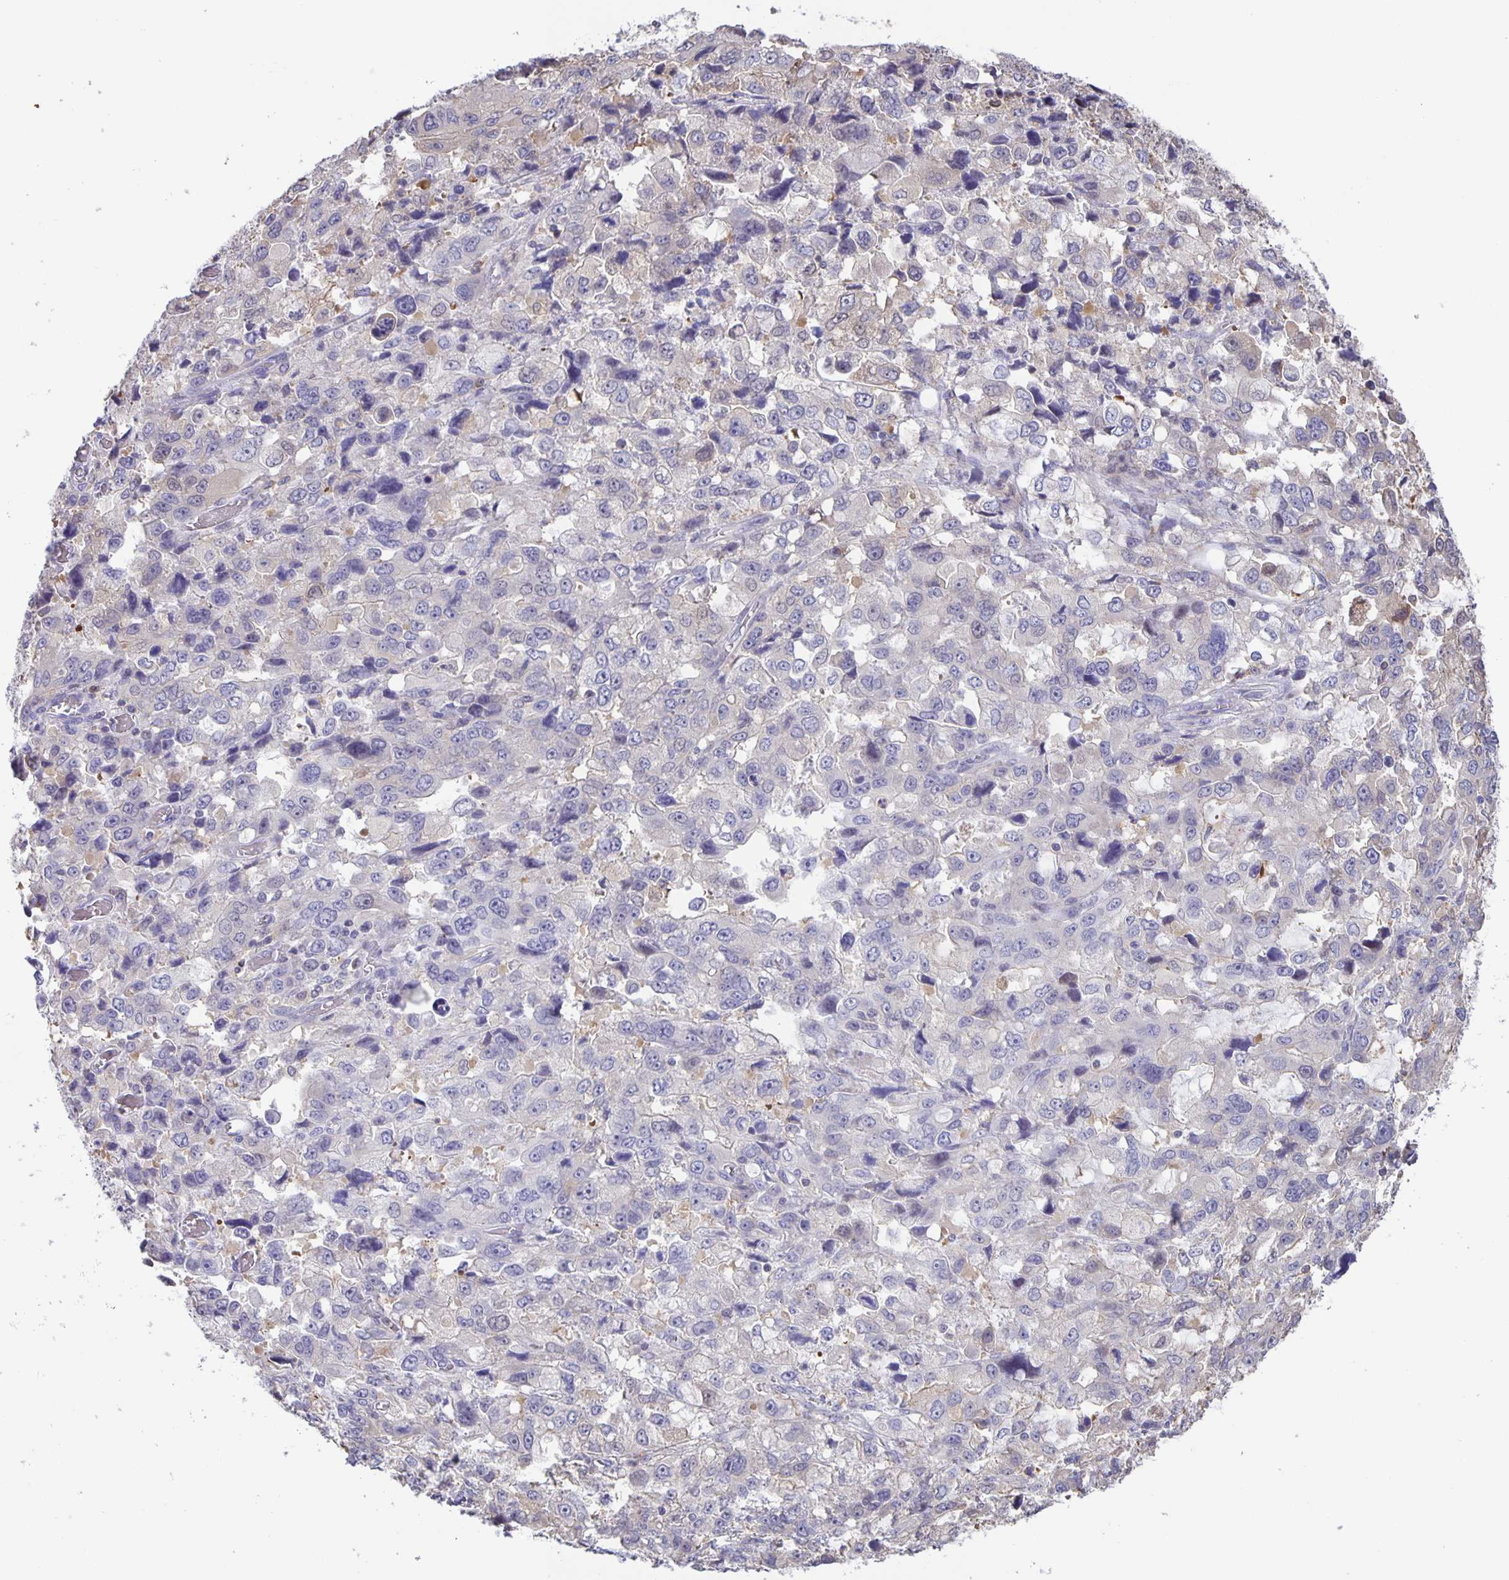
{"staining": {"intensity": "negative", "quantity": "none", "location": "none"}, "tissue": "stomach cancer", "cell_type": "Tumor cells", "image_type": "cancer", "snomed": [{"axis": "morphology", "description": "Adenocarcinoma, NOS"}, {"axis": "topography", "description": "Stomach, upper"}], "caption": "The photomicrograph displays no significant staining in tumor cells of stomach cancer. (DAB (3,3'-diaminobenzidine) IHC with hematoxylin counter stain).", "gene": "MARCHF6", "patient": {"sex": "female", "age": 81}}